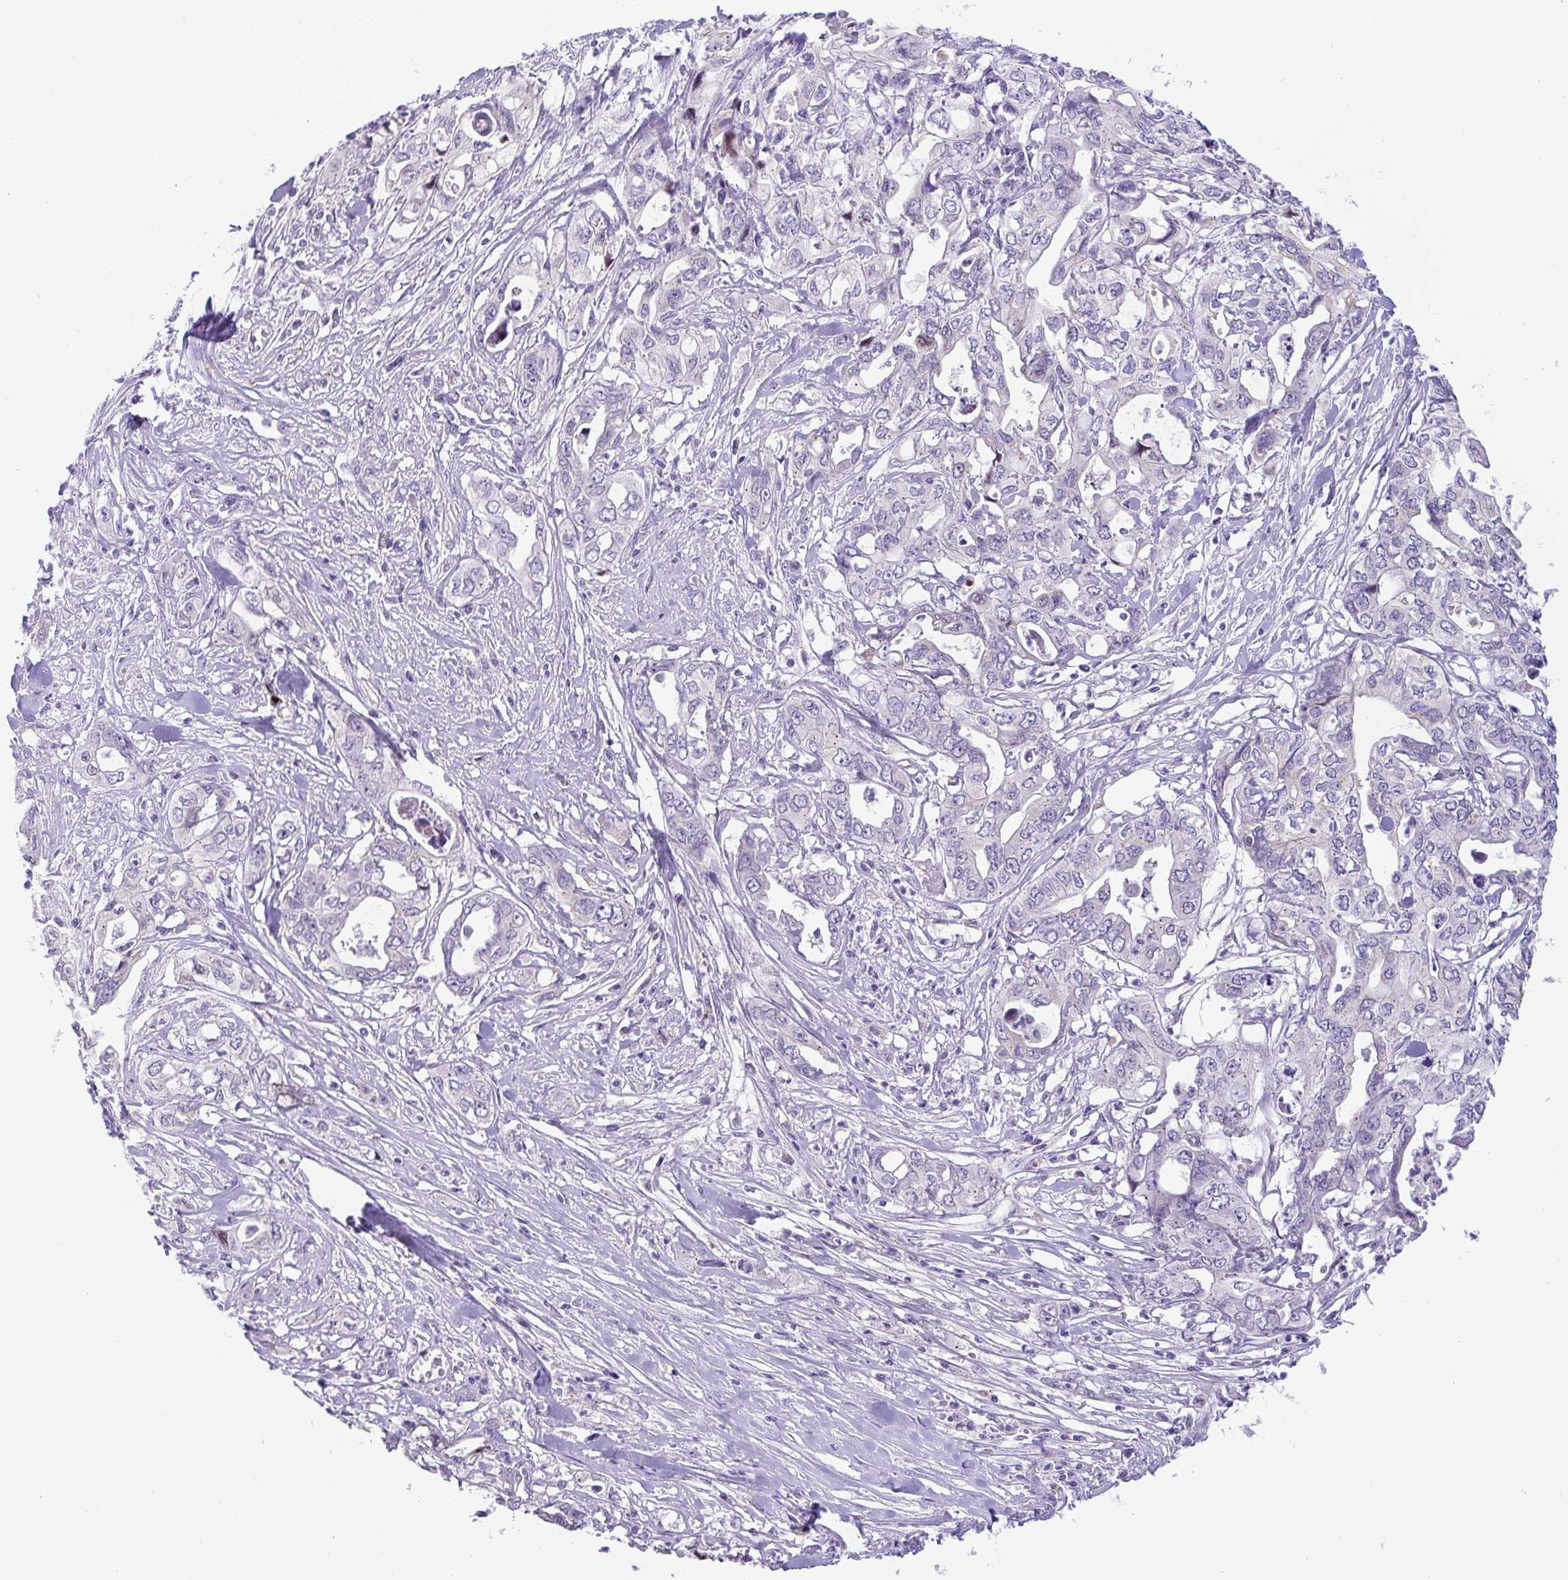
{"staining": {"intensity": "negative", "quantity": "none", "location": "none"}, "tissue": "pancreatic cancer", "cell_type": "Tumor cells", "image_type": "cancer", "snomed": [{"axis": "morphology", "description": "Adenocarcinoma, NOS"}, {"axis": "topography", "description": "Pancreas"}], "caption": "A photomicrograph of pancreatic cancer (adenocarcinoma) stained for a protein exhibits no brown staining in tumor cells.", "gene": "PLA2G12B", "patient": {"sex": "male", "age": 68}}